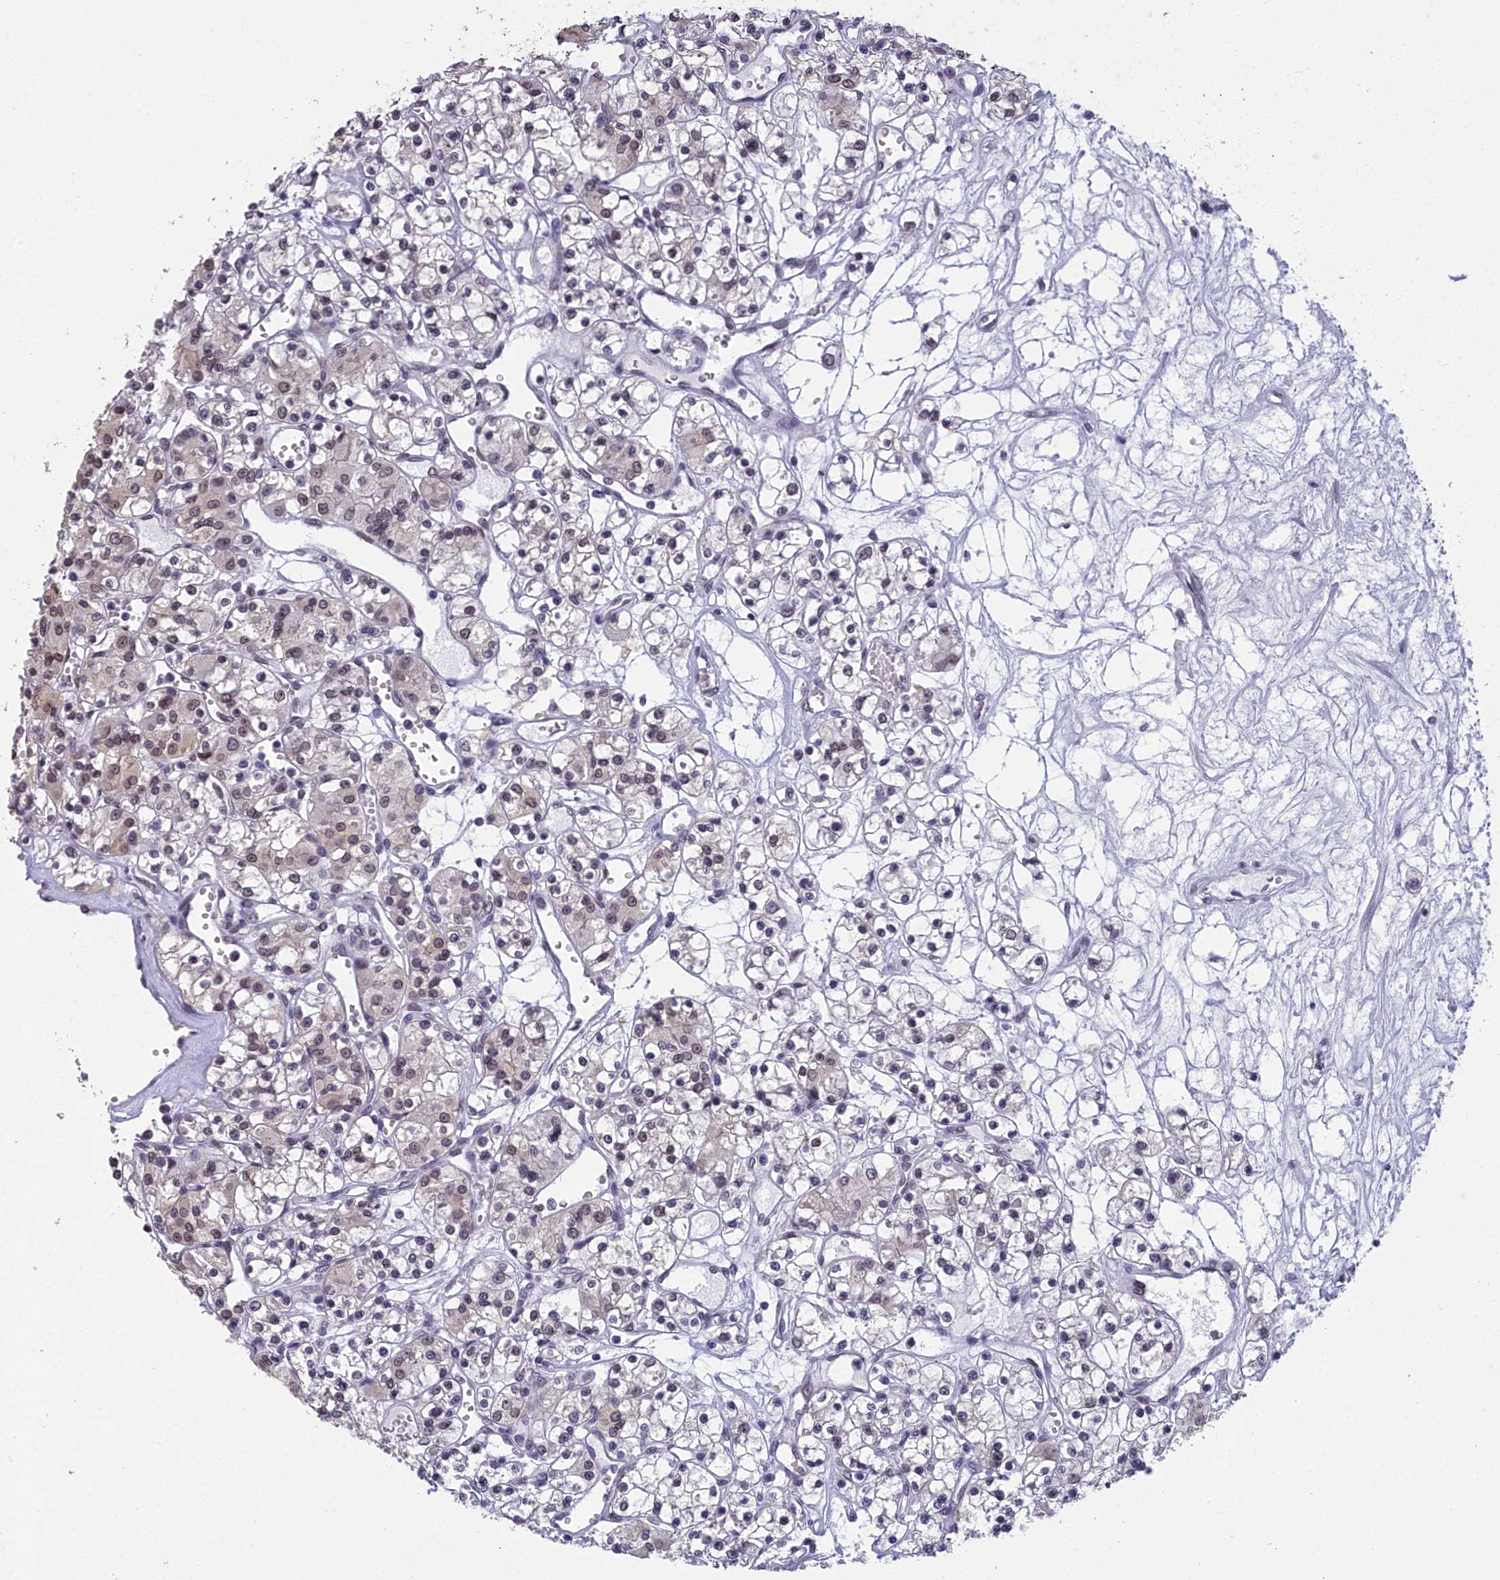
{"staining": {"intensity": "weak", "quantity": "25%-75%", "location": "nuclear"}, "tissue": "renal cancer", "cell_type": "Tumor cells", "image_type": "cancer", "snomed": [{"axis": "morphology", "description": "Adenocarcinoma, NOS"}, {"axis": "topography", "description": "Kidney"}], "caption": "High-power microscopy captured an IHC image of renal cancer, revealing weak nuclear staining in approximately 25%-75% of tumor cells. (IHC, brightfield microscopy, high magnification).", "gene": "CCDC97", "patient": {"sex": "female", "age": 59}}